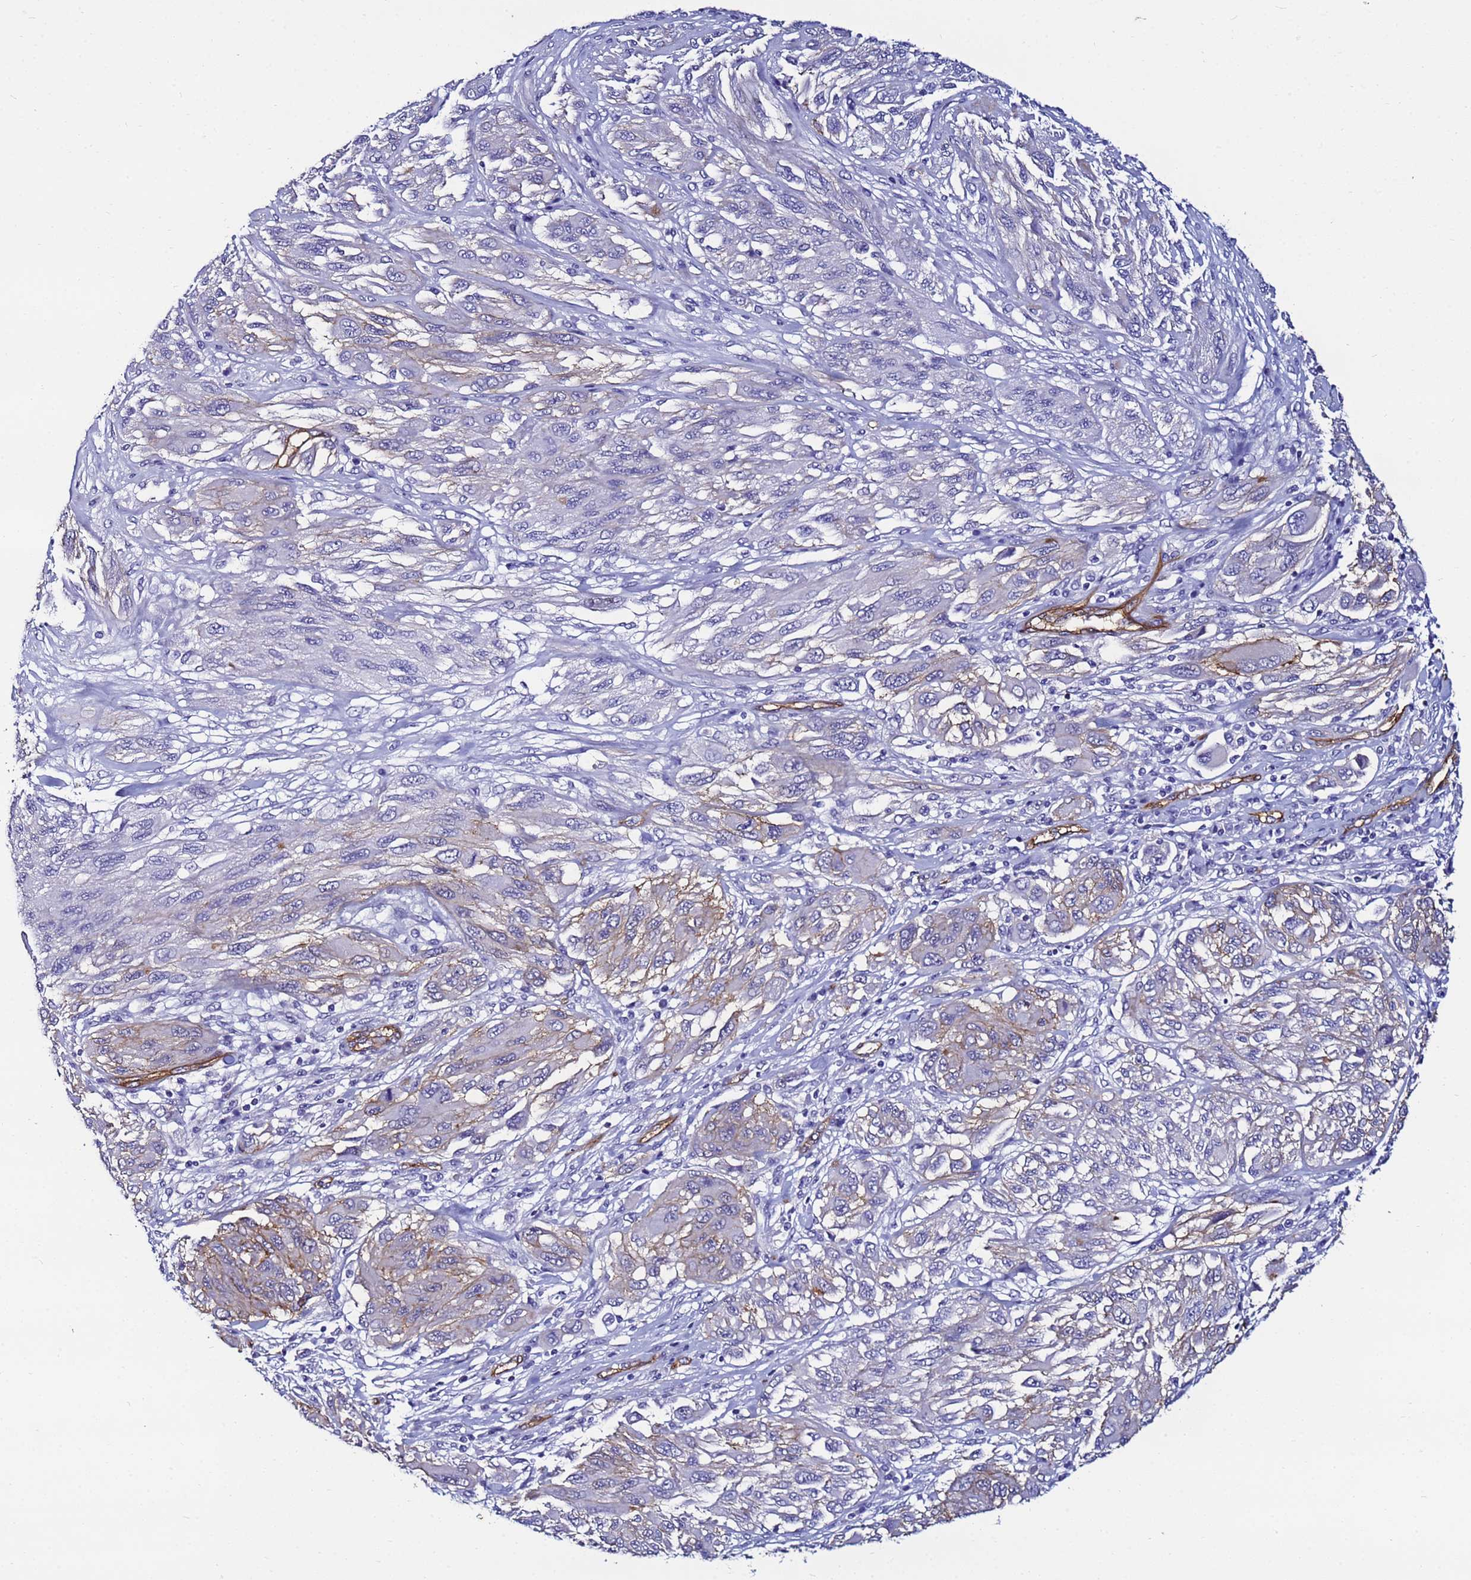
{"staining": {"intensity": "weak", "quantity": "<25%", "location": "cytoplasmic/membranous"}, "tissue": "melanoma", "cell_type": "Tumor cells", "image_type": "cancer", "snomed": [{"axis": "morphology", "description": "Malignant melanoma, NOS"}, {"axis": "topography", "description": "Skin"}], "caption": "This is a micrograph of IHC staining of malignant melanoma, which shows no staining in tumor cells.", "gene": "DEFB104A", "patient": {"sex": "female", "age": 91}}